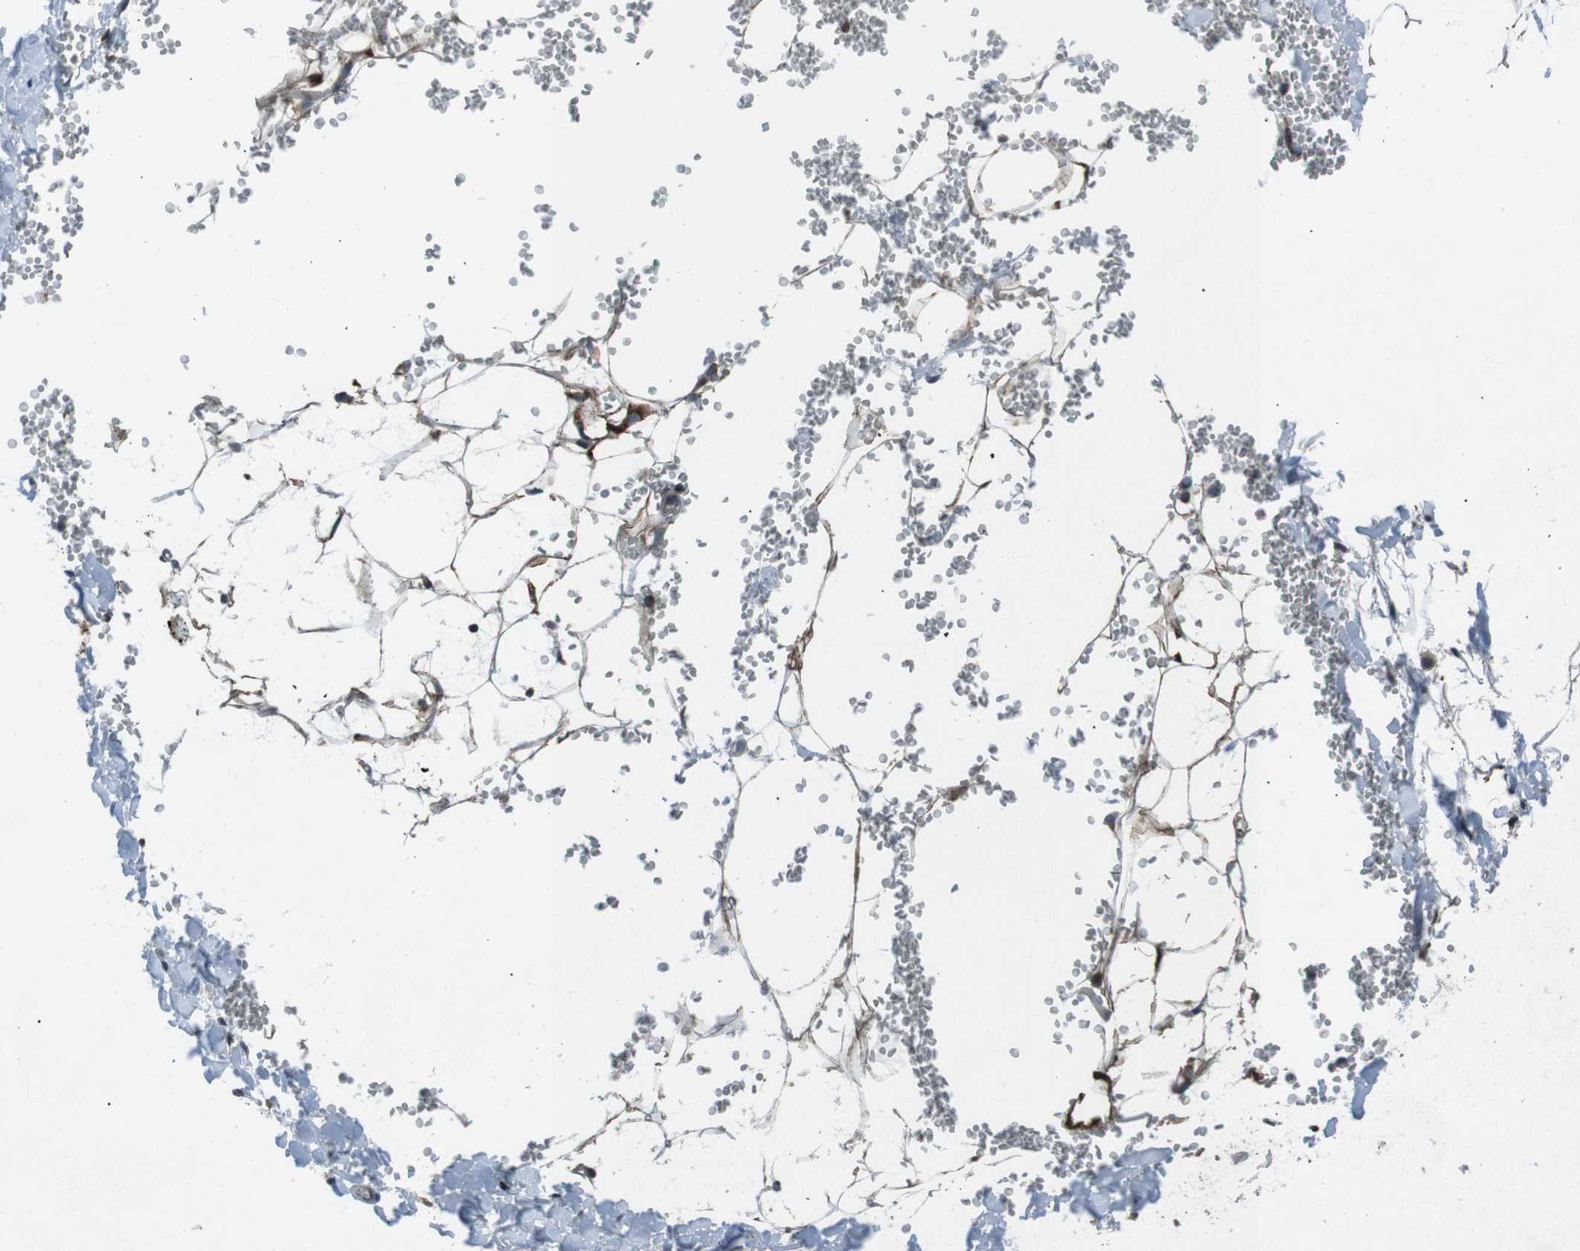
{"staining": {"intensity": "weak", "quantity": ">75%", "location": "cytoplasmic/membranous"}, "tissue": "adipose tissue", "cell_type": "Adipocytes", "image_type": "normal", "snomed": [{"axis": "morphology", "description": "Normal tissue, NOS"}, {"axis": "topography", "description": "Adipose tissue"}, {"axis": "topography", "description": "Peripheral nerve tissue"}], "caption": "Weak cytoplasmic/membranous expression for a protein is identified in about >75% of adipocytes of normal adipose tissue using immunohistochemistry.", "gene": "SLC27A4", "patient": {"sex": "male", "age": 52}}